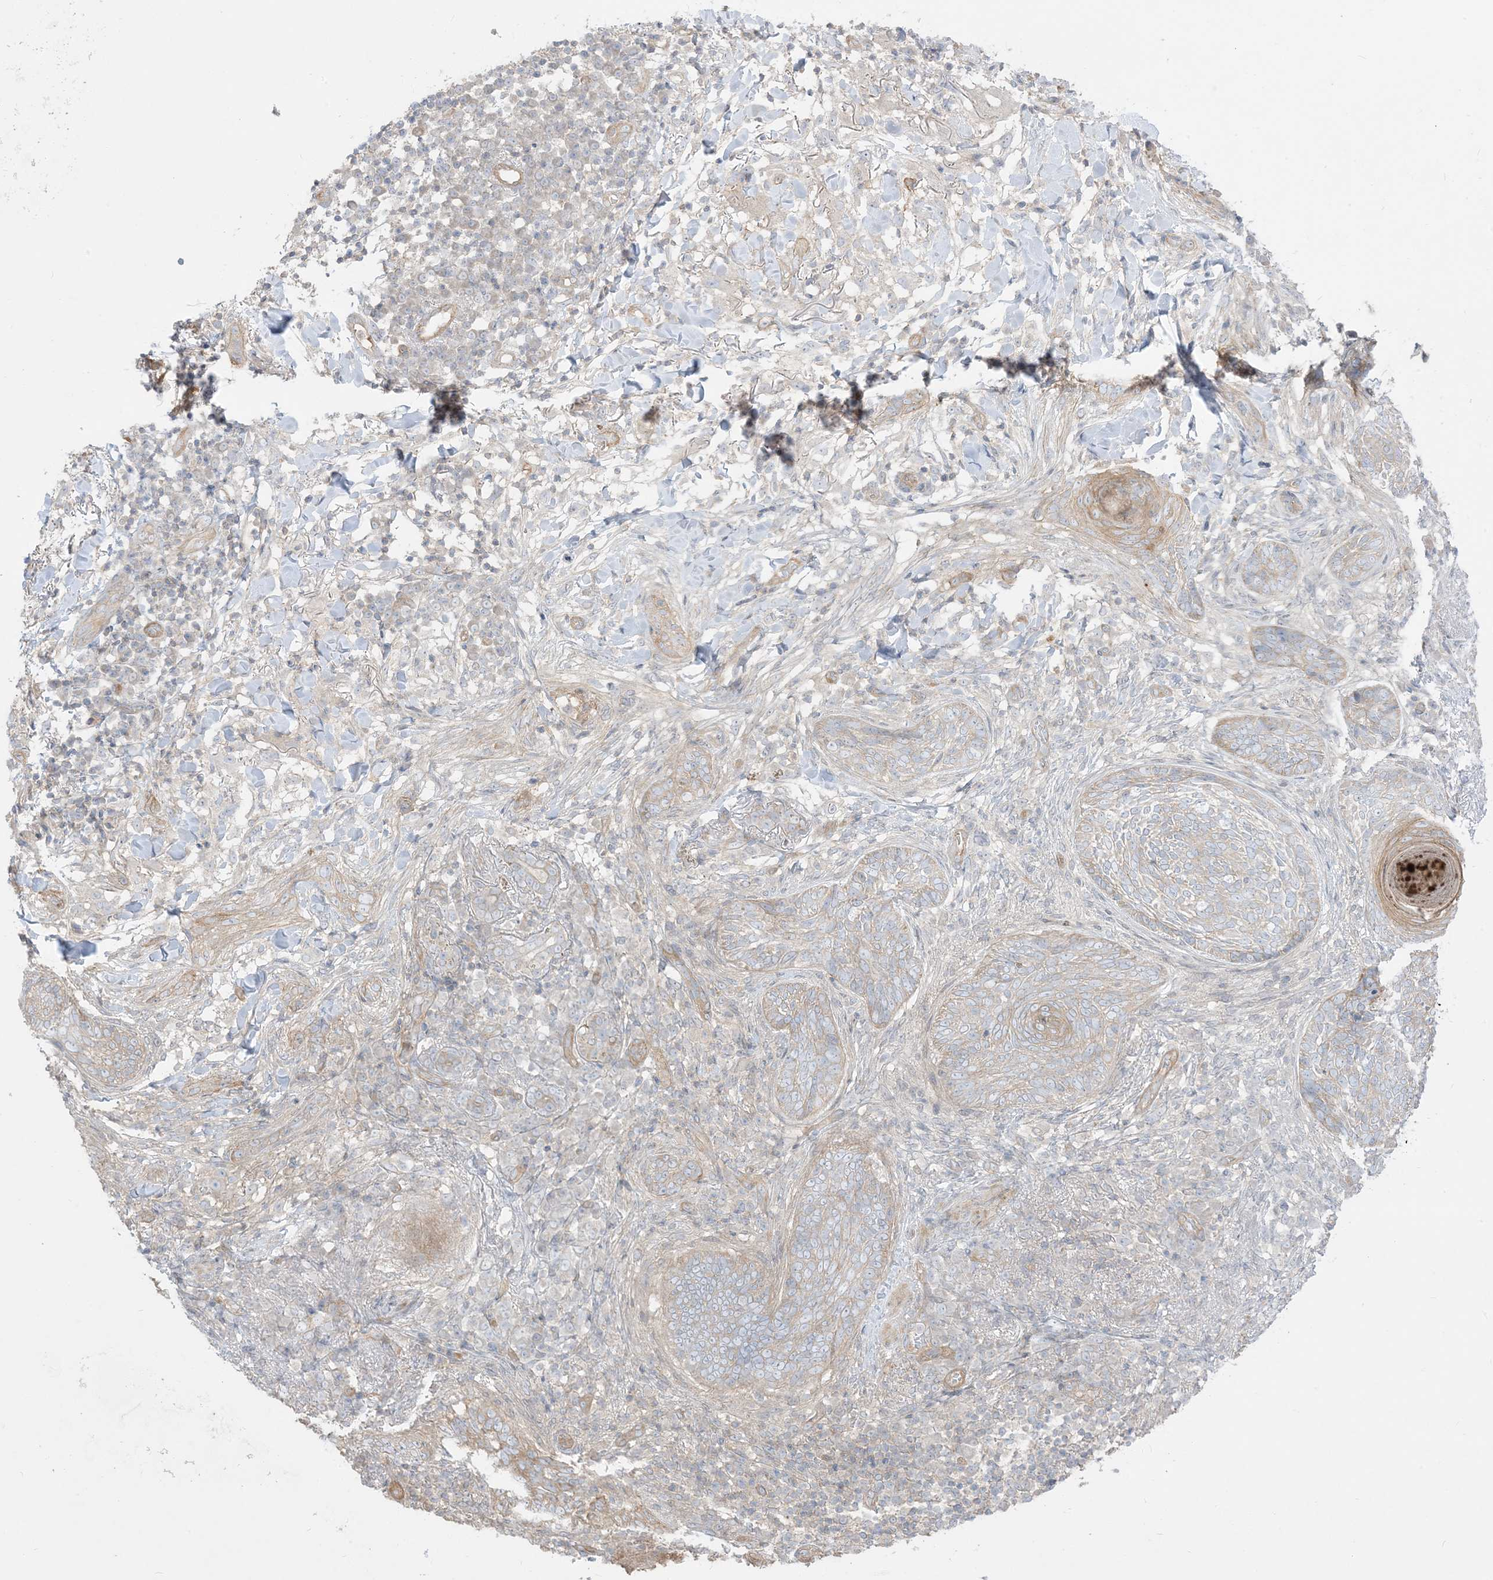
{"staining": {"intensity": "weak", "quantity": "<25%", "location": "cytoplasmic/membranous"}, "tissue": "skin cancer", "cell_type": "Tumor cells", "image_type": "cancer", "snomed": [{"axis": "morphology", "description": "Basal cell carcinoma"}, {"axis": "topography", "description": "Skin"}], "caption": "A micrograph of human skin cancer (basal cell carcinoma) is negative for staining in tumor cells.", "gene": "ARHGEF9", "patient": {"sex": "male", "age": 85}}